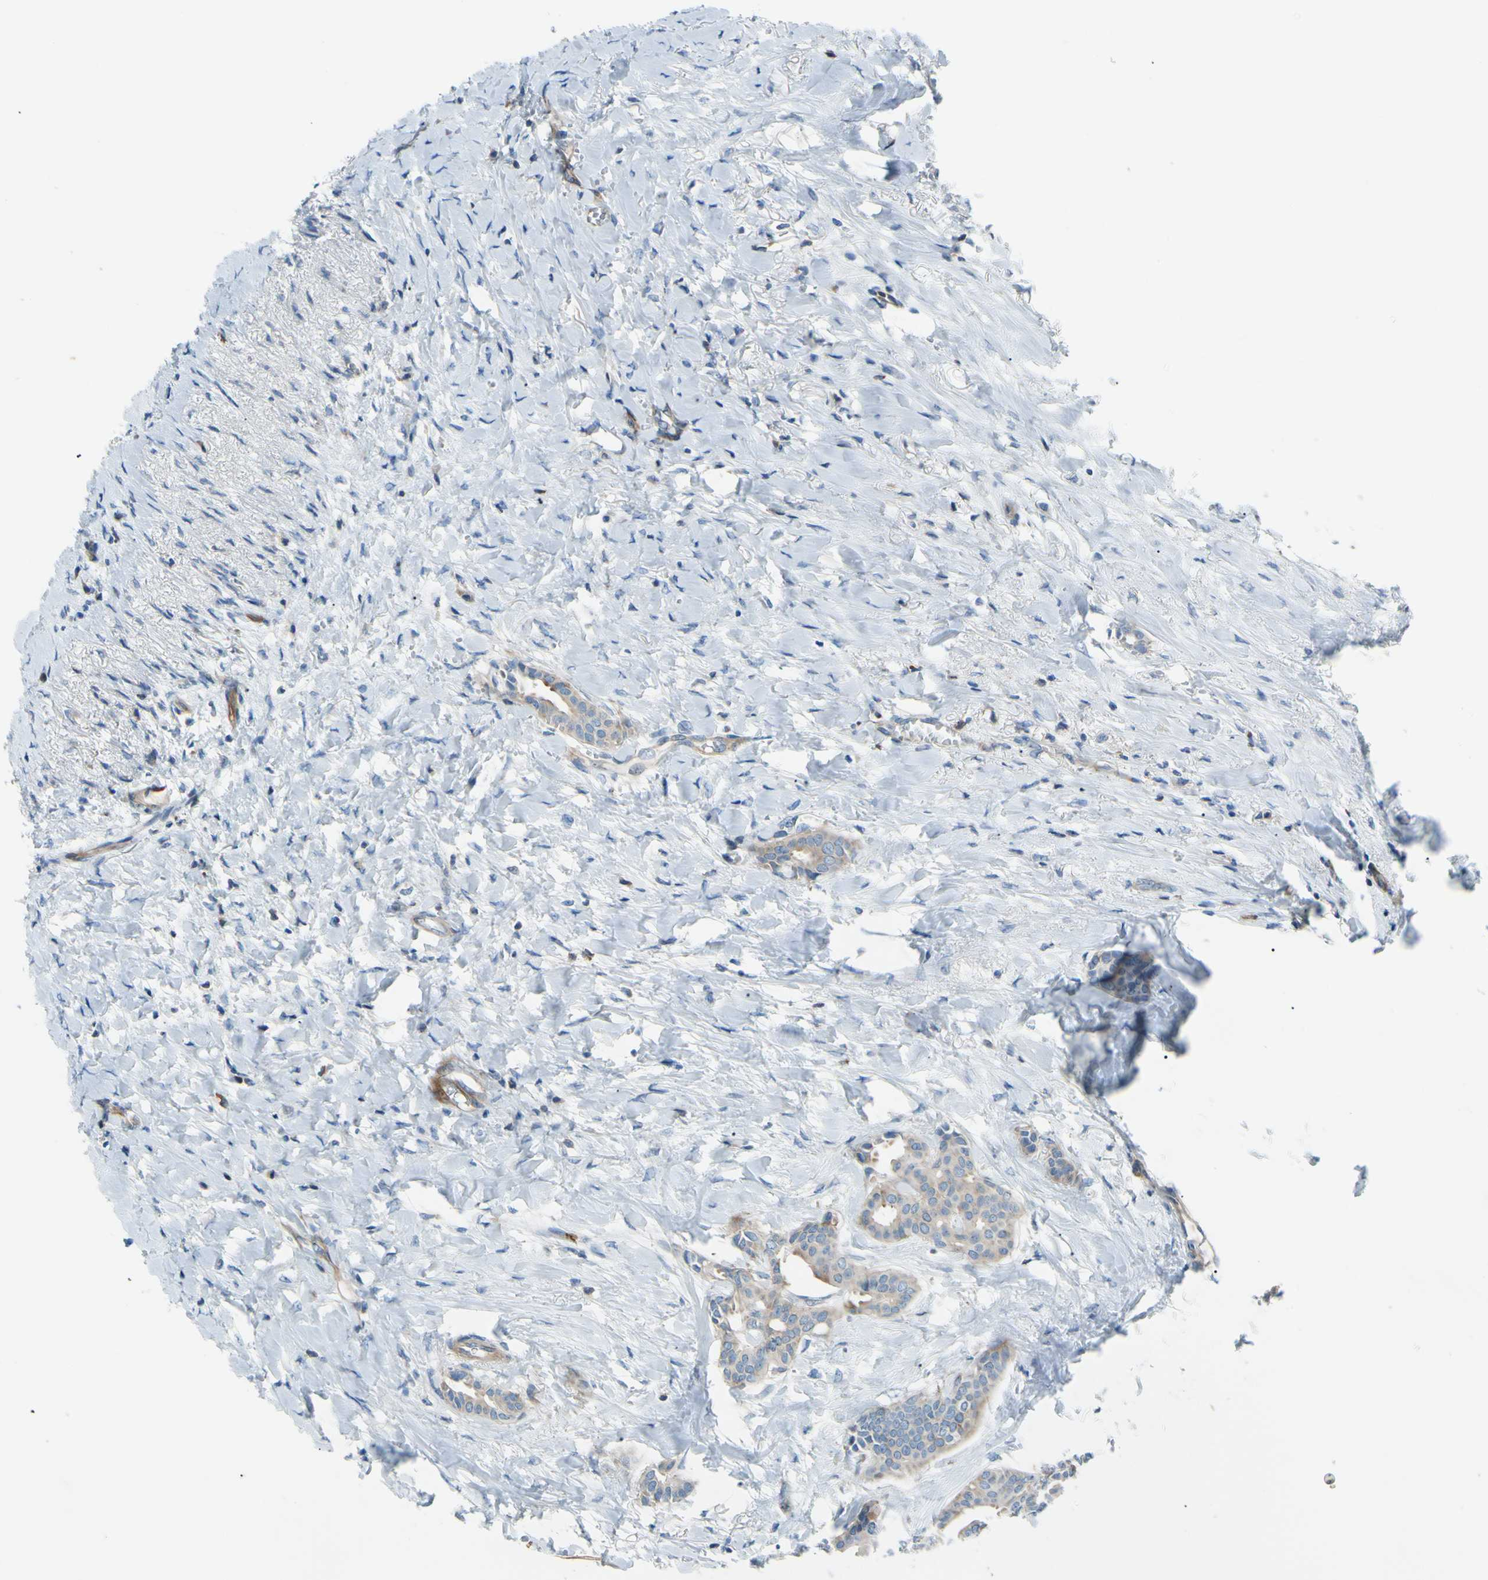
{"staining": {"intensity": "negative", "quantity": "none", "location": "none"}, "tissue": "head and neck cancer", "cell_type": "Tumor cells", "image_type": "cancer", "snomed": [{"axis": "morphology", "description": "Adenocarcinoma, NOS"}, {"axis": "topography", "description": "Salivary gland"}, {"axis": "topography", "description": "Head-Neck"}], "caption": "Immunohistochemistry of head and neck adenocarcinoma demonstrates no expression in tumor cells.", "gene": "PAK2", "patient": {"sex": "female", "age": 59}}